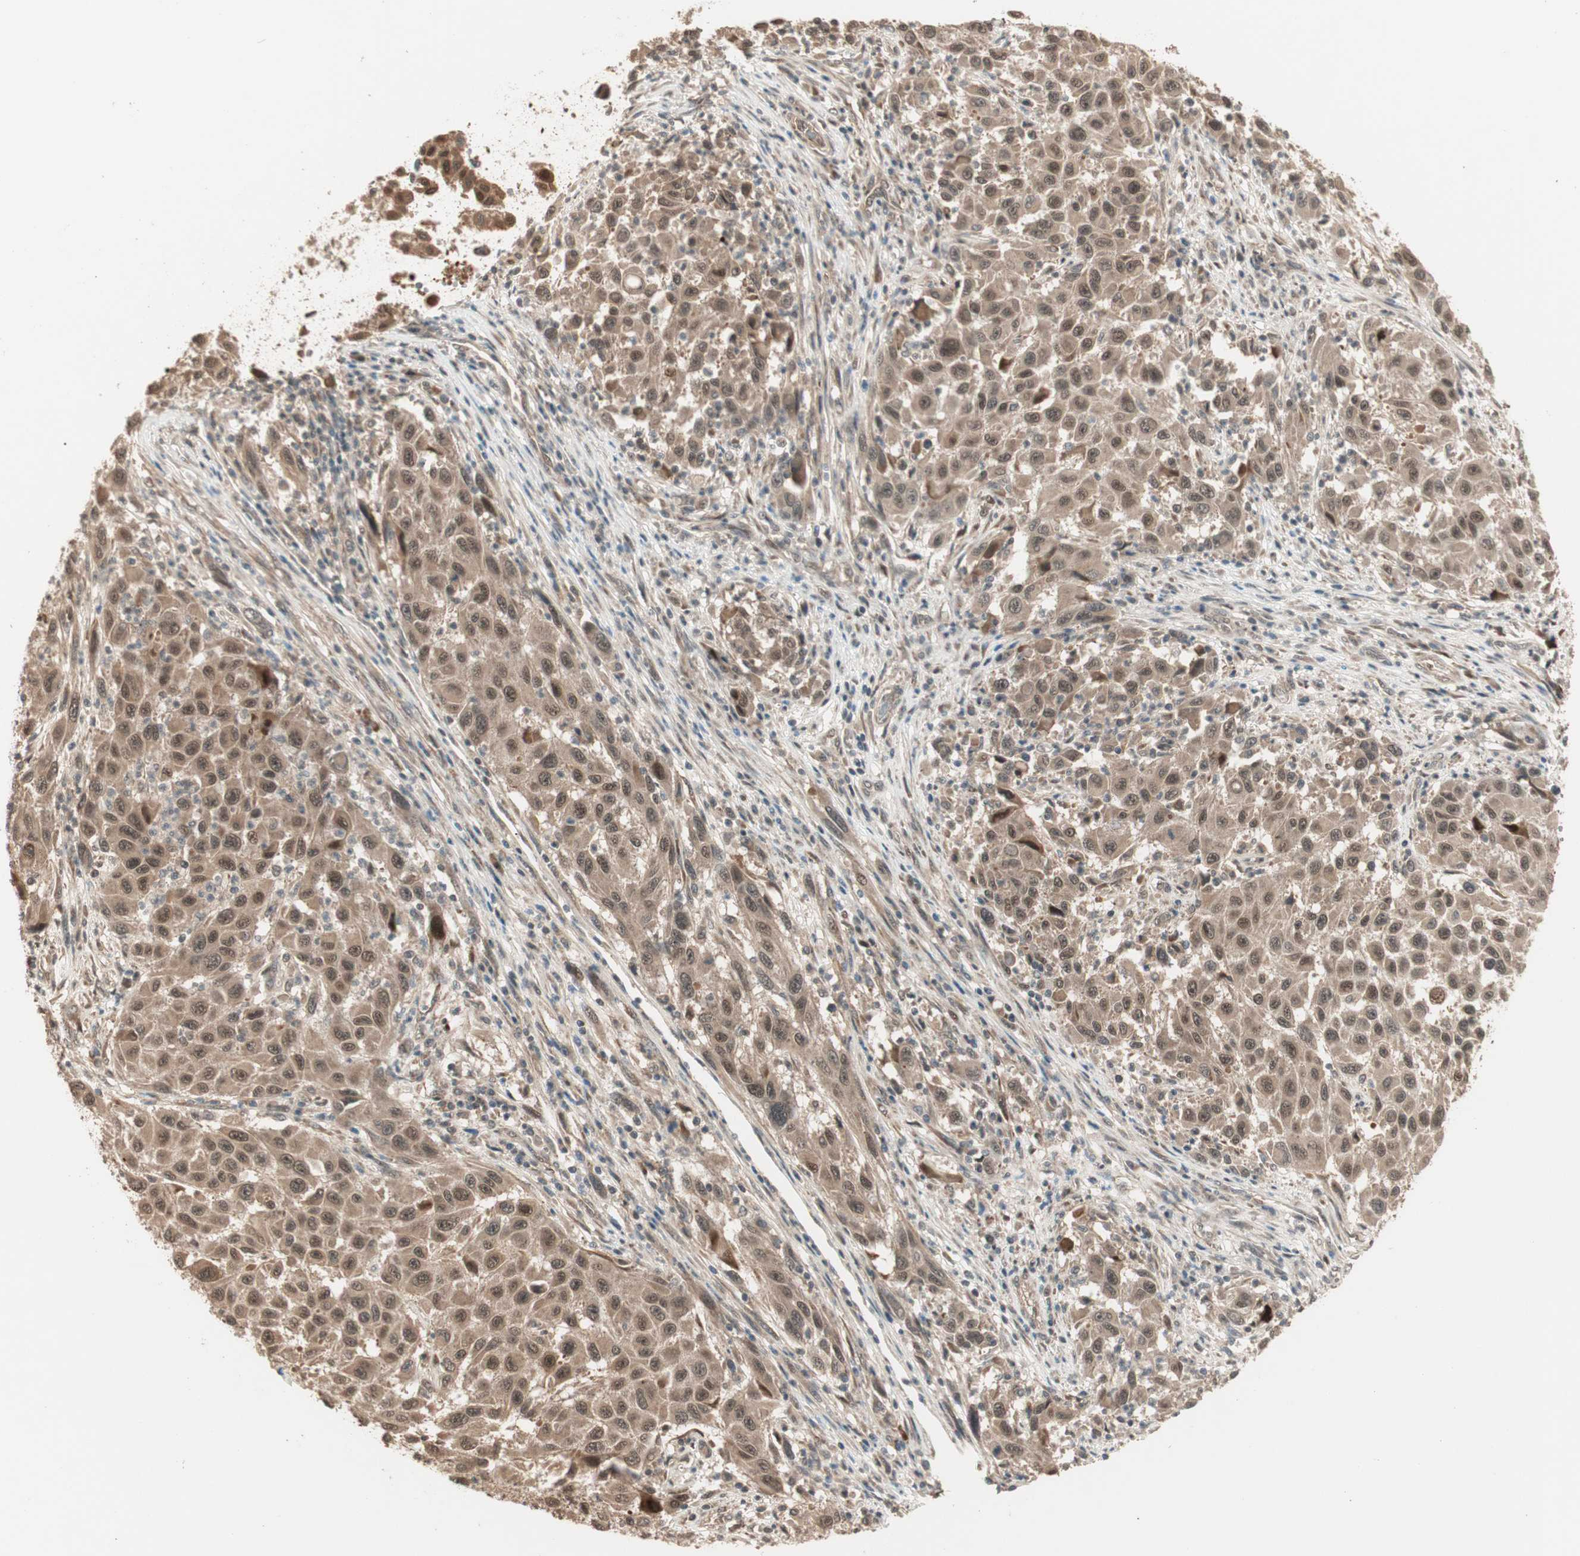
{"staining": {"intensity": "moderate", "quantity": ">75%", "location": "cytoplasmic/membranous,nuclear"}, "tissue": "melanoma", "cell_type": "Tumor cells", "image_type": "cancer", "snomed": [{"axis": "morphology", "description": "Malignant melanoma, Metastatic site"}, {"axis": "topography", "description": "Lymph node"}], "caption": "Protein staining shows moderate cytoplasmic/membranous and nuclear expression in about >75% of tumor cells in malignant melanoma (metastatic site).", "gene": "ZSCAN31", "patient": {"sex": "male", "age": 61}}